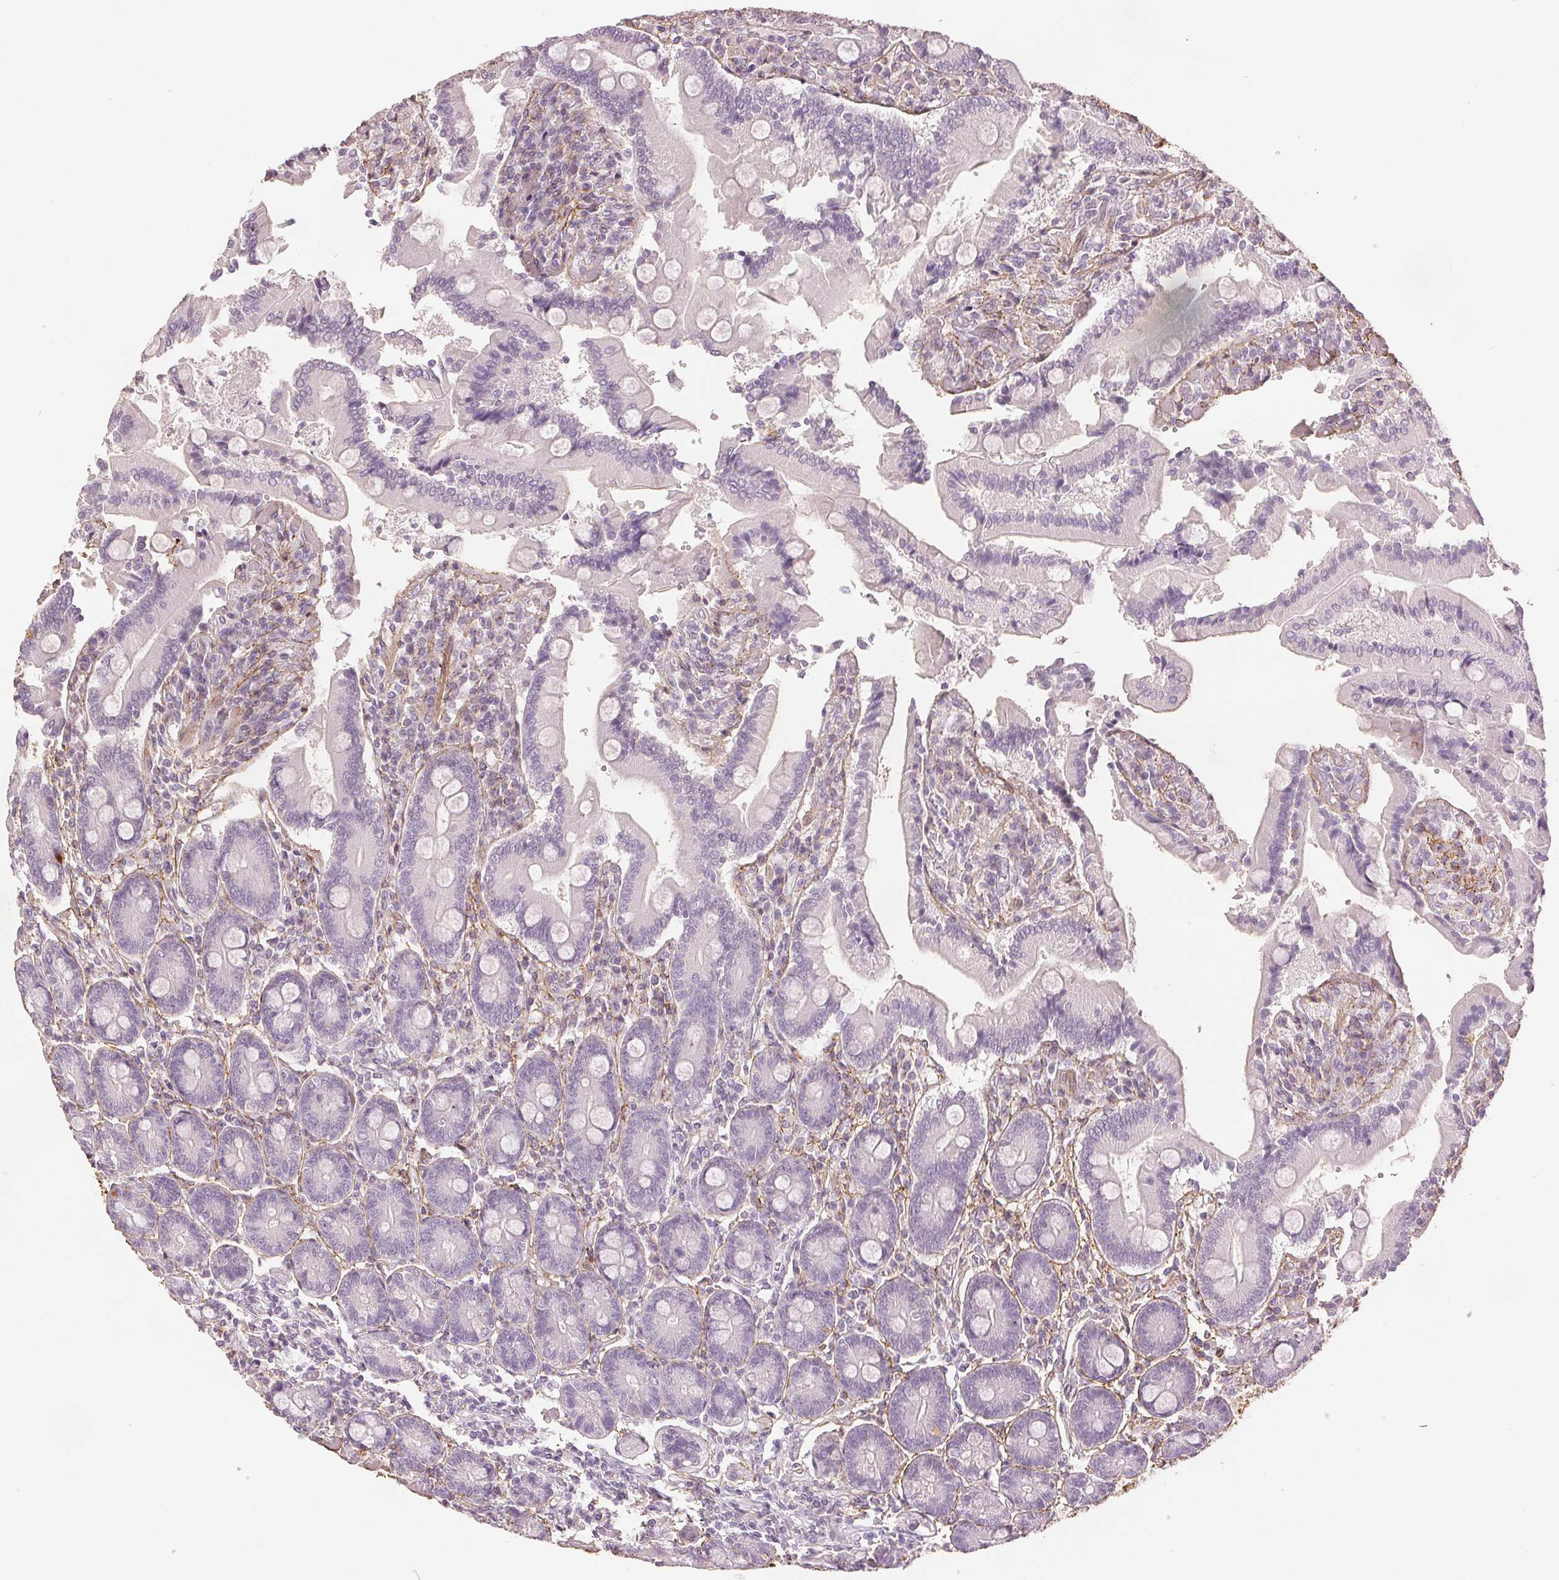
{"staining": {"intensity": "negative", "quantity": "none", "location": "none"}, "tissue": "duodenum", "cell_type": "Glandular cells", "image_type": "normal", "snomed": [{"axis": "morphology", "description": "Normal tissue, NOS"}, {"axis": "topography", "description": "Duodenum"}], "caption": "A high-resolution histopathology image shows IHC staining of benign duodenum, which reveals no significant expression in glandular cells.", "gene": "FBN1", "patient": {"sex": "female", "age": 62}}